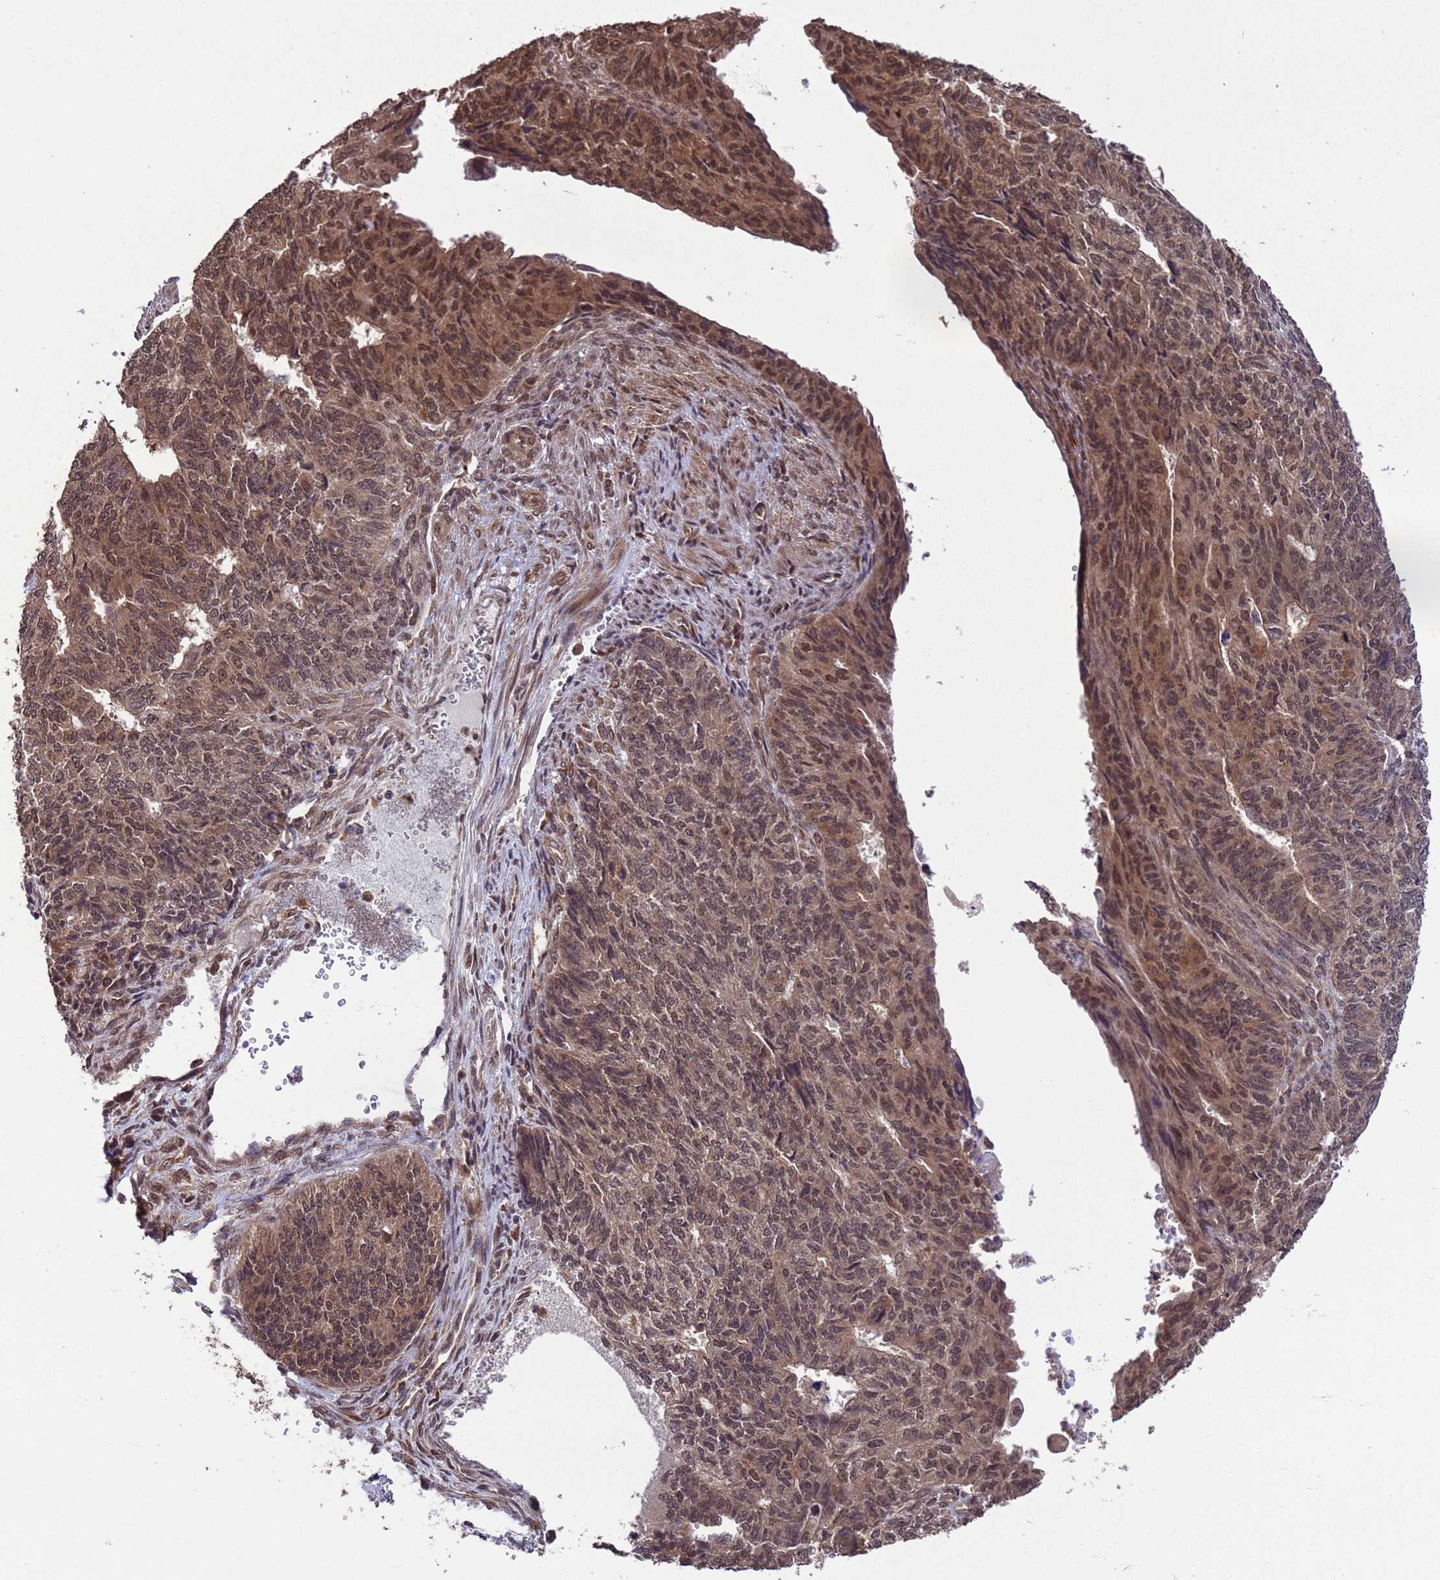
{"staining": {"intensity": "moderate", "quantity": ">75%", "location": "cytoplasmic/membranous,nuclear"}, "tissue": "endometrial cancer", "cell_type": "Tumor cells", "image_type": "cancer", "snomed": [{"axis": "morphology", "description": "Adenocarcinoma, NOS"}, {"axis": "topography", "description": "Endometrium"}], "caption": "Brown immunohistochemical staining in endometrial adenocarcinoma demonstrates moderate cytoplasmic/membranous and nuclear expression in about >75% of tumor cells.", "gene": "VSTM4", "patient": {"sex": "female", "age": 32}}